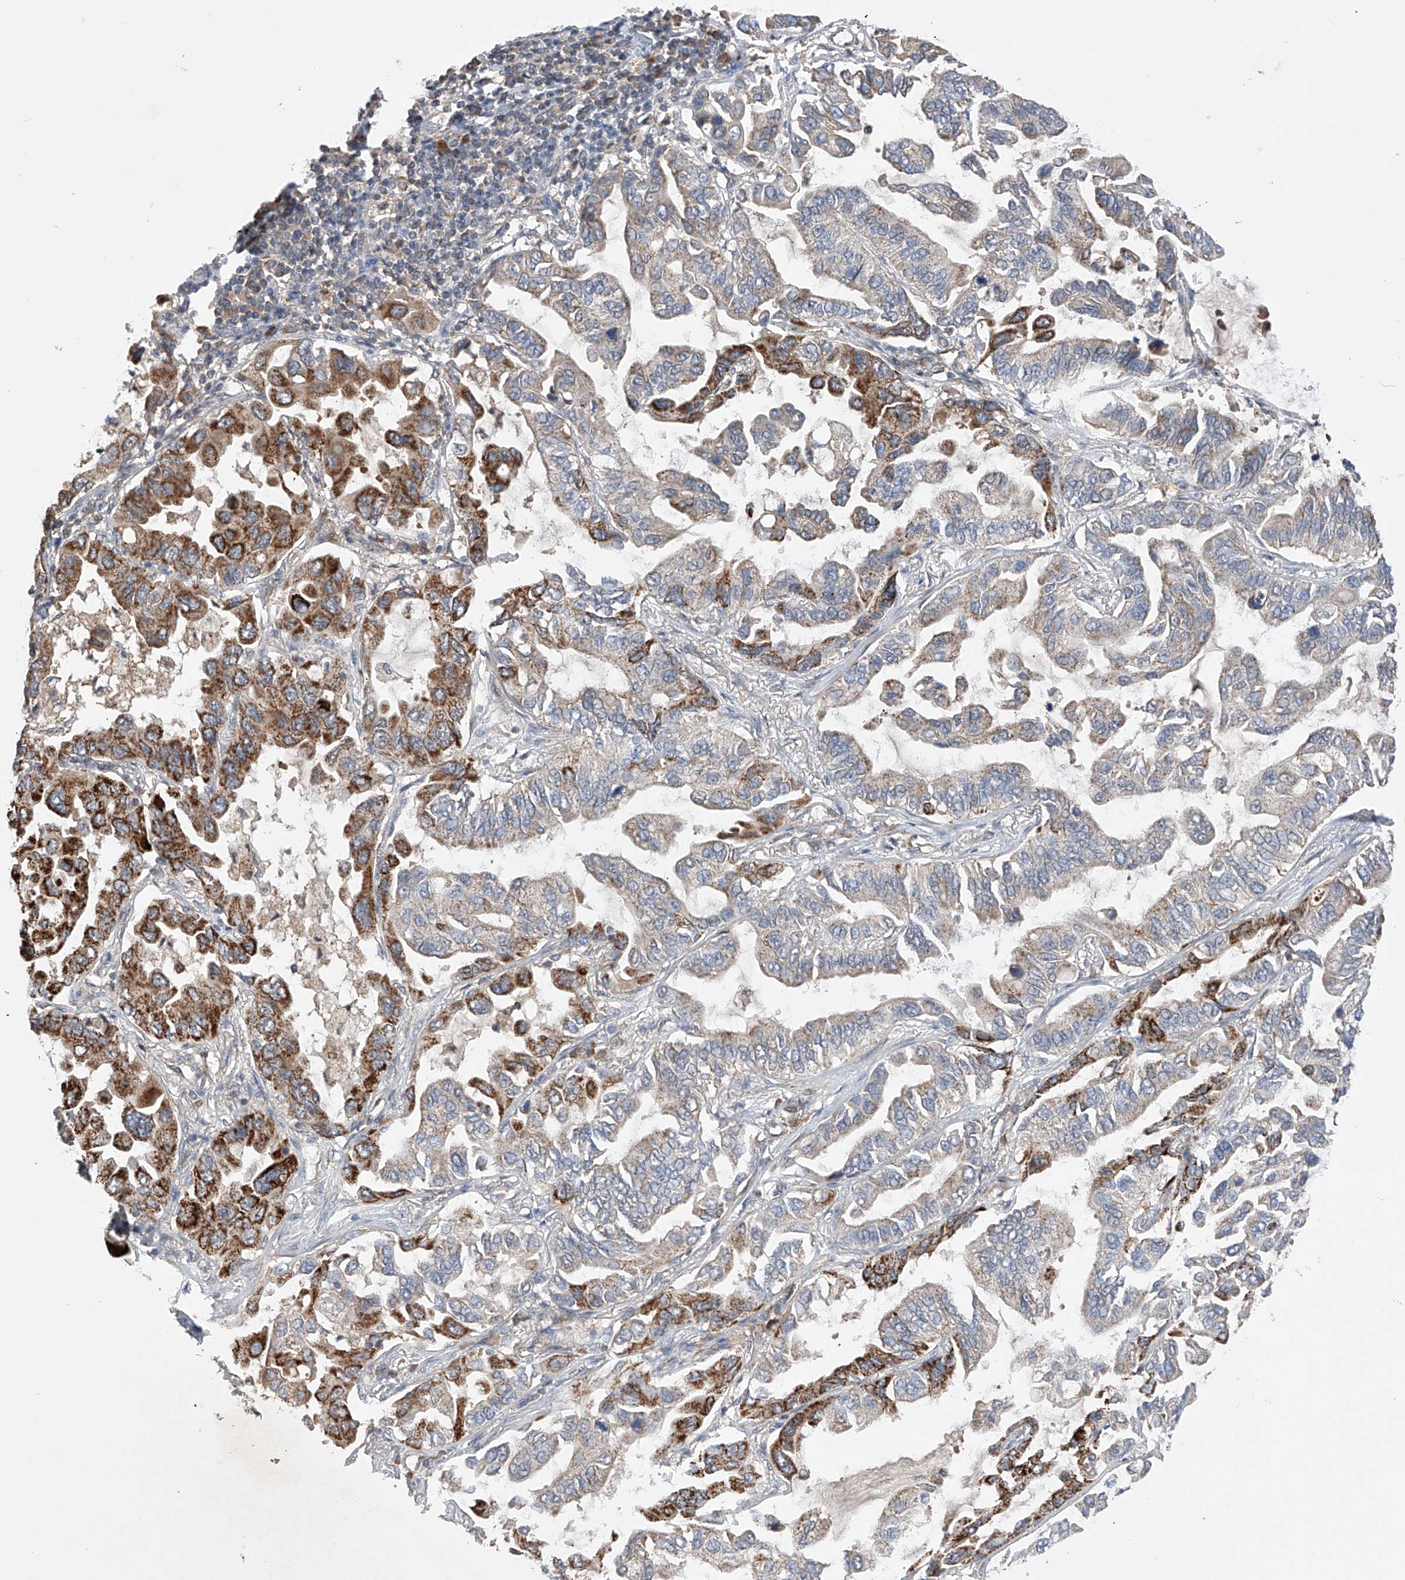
{"staining": {"intensity": "moderate", "quantity": "25%-75%", "location": "cytoplasmic/membranous"}, "tissue": "lung cancer", "cell_type": "Tumor cells", "image_type": "cancer", "snomed": [{"axis": "morphology", "description": "Adenocarcinoma, NOS"}, {"axis": "topography", "description": "Lung"}], "caption": "Adenocarcinoma (lung) stained for a protein (brown) reveals moderate cytoplasmic/membranous positive positivity in about 25%-75% of tumor cells.", "gene": "SDHAF4", "patient": {"sex": "male", "age": 64}}